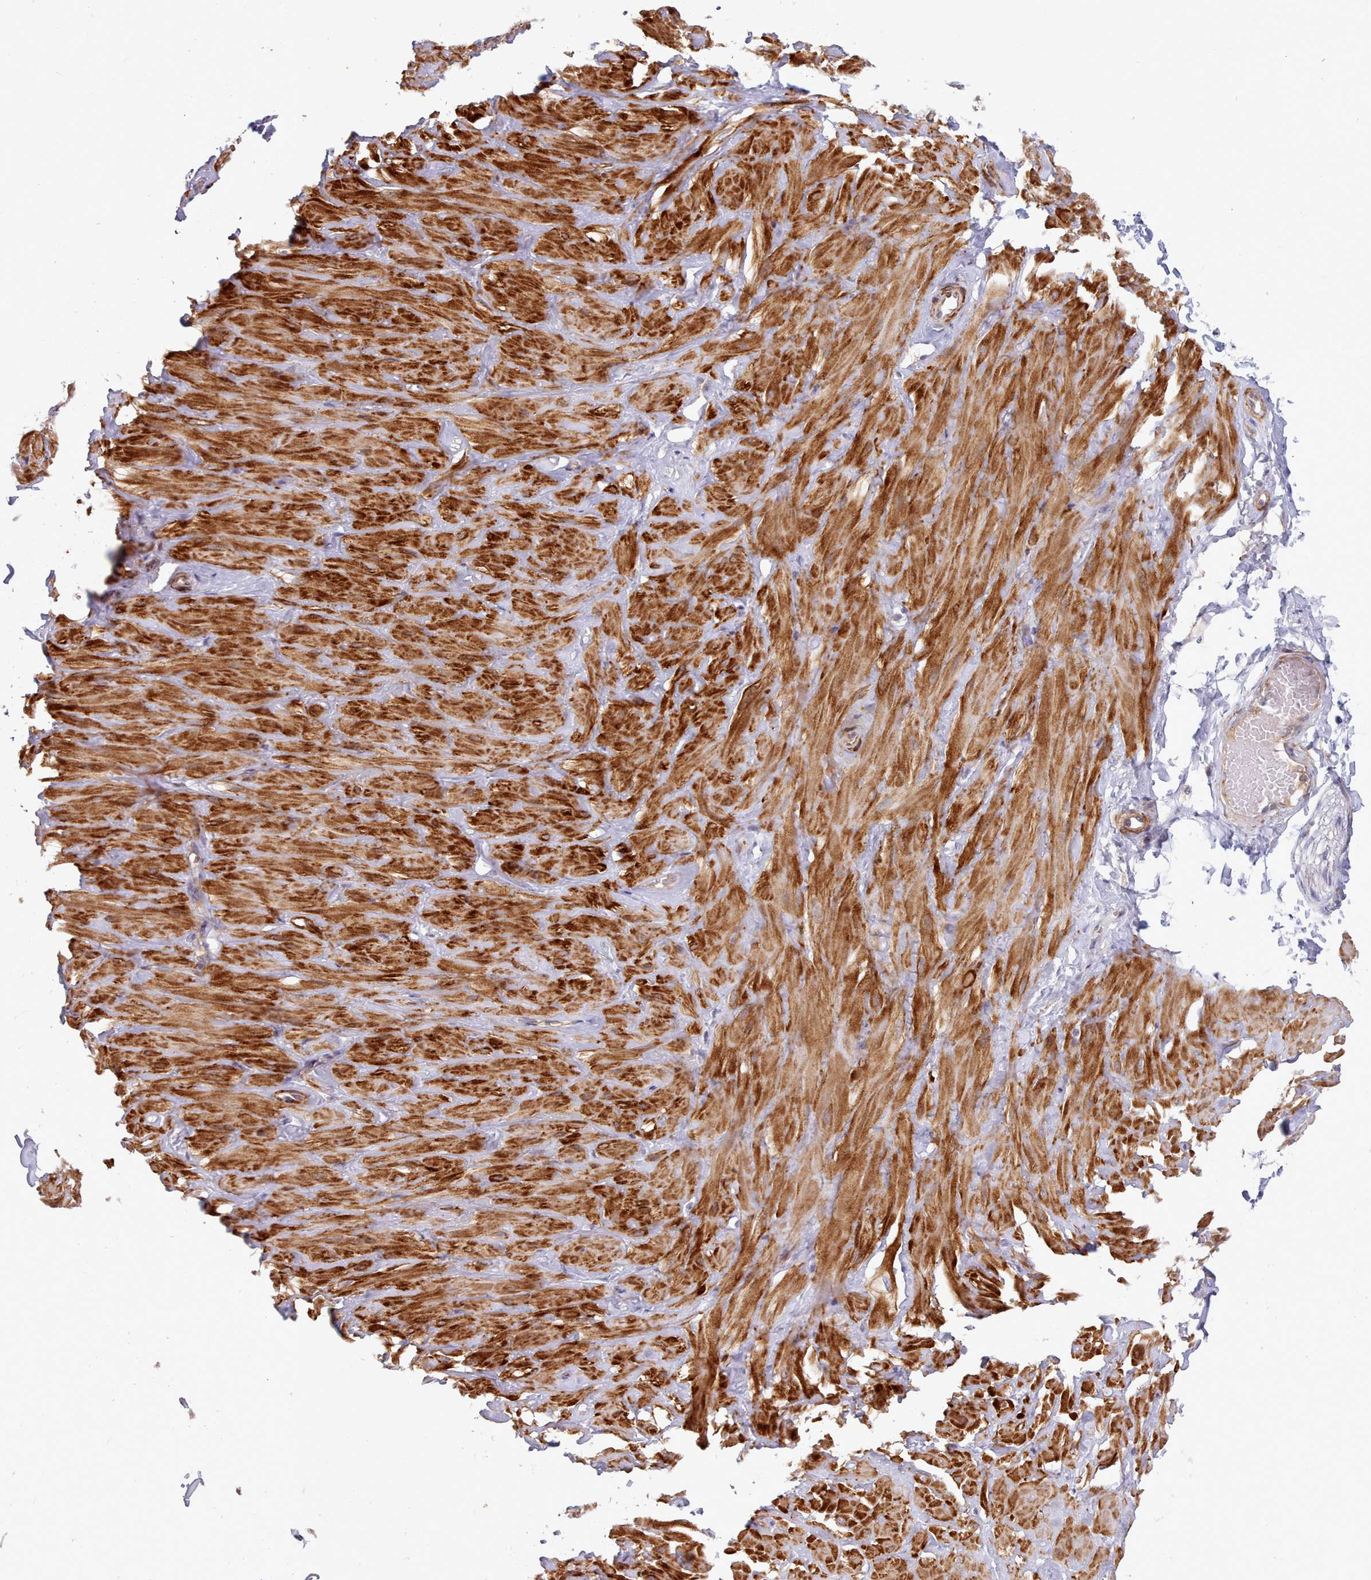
{"staining": {"intensity": "negative", "quantity": "none", "location": "none"}, "tissue": "adipose tissue", "cell_type": "Adipocytes", "image_type": "normal", "snomed": [{"axis": "morphology", "description": "Normal tissue, NOS"}, {"axis": "topography", "description": "Adipose tissue"}, {"axis": "topography", "description": "Vascular tissue"}, {"axis": "topography", "description": "Peripheral nerve tissue"}], "caption": "Adipocytes show no significant positivity in benign adipose tissue. (Brightfield microscopy of DAB immunohistochemistry (IHC) at high magnification).", "gene": "MRPL21", "patient": {"sex": "male", "age": 25}}